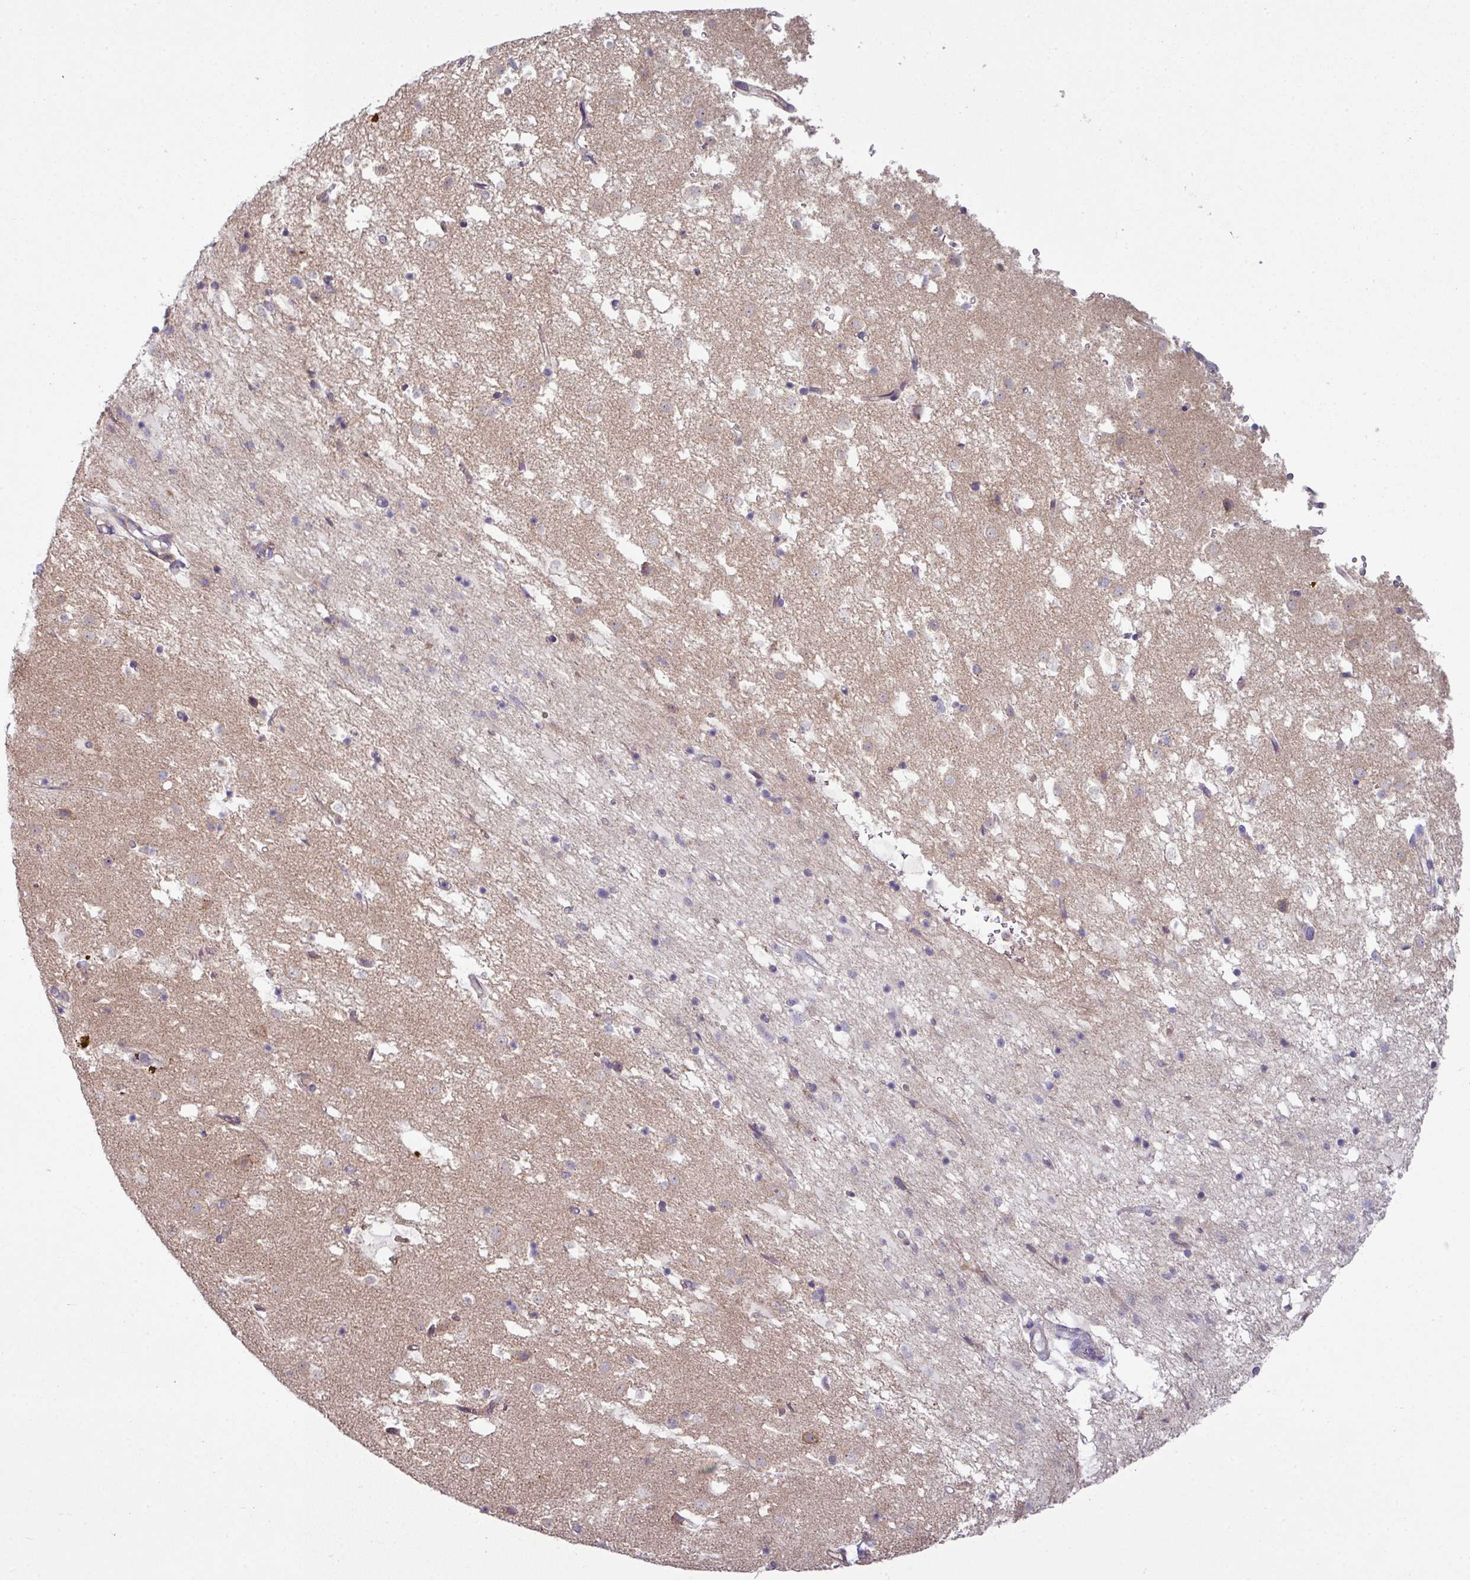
{"staining": {"intensity": "negative", "quantity": "none", "location": "none"}, "tissue": "caudate", "cell_type": "Glial cells", "image_type": "normal", "snomed": [{"axis": "morphology", "description": "Normal tissue, NOS"}, {"axis": "topography", "description": "Lateral ventricle wall"}], "caption": "DAB immunohistochemical staining of normal human caudate shows no significant positivity in glial cells.", "gene": "LRRC9", "patient": {"sex": "male", "age": 58}}